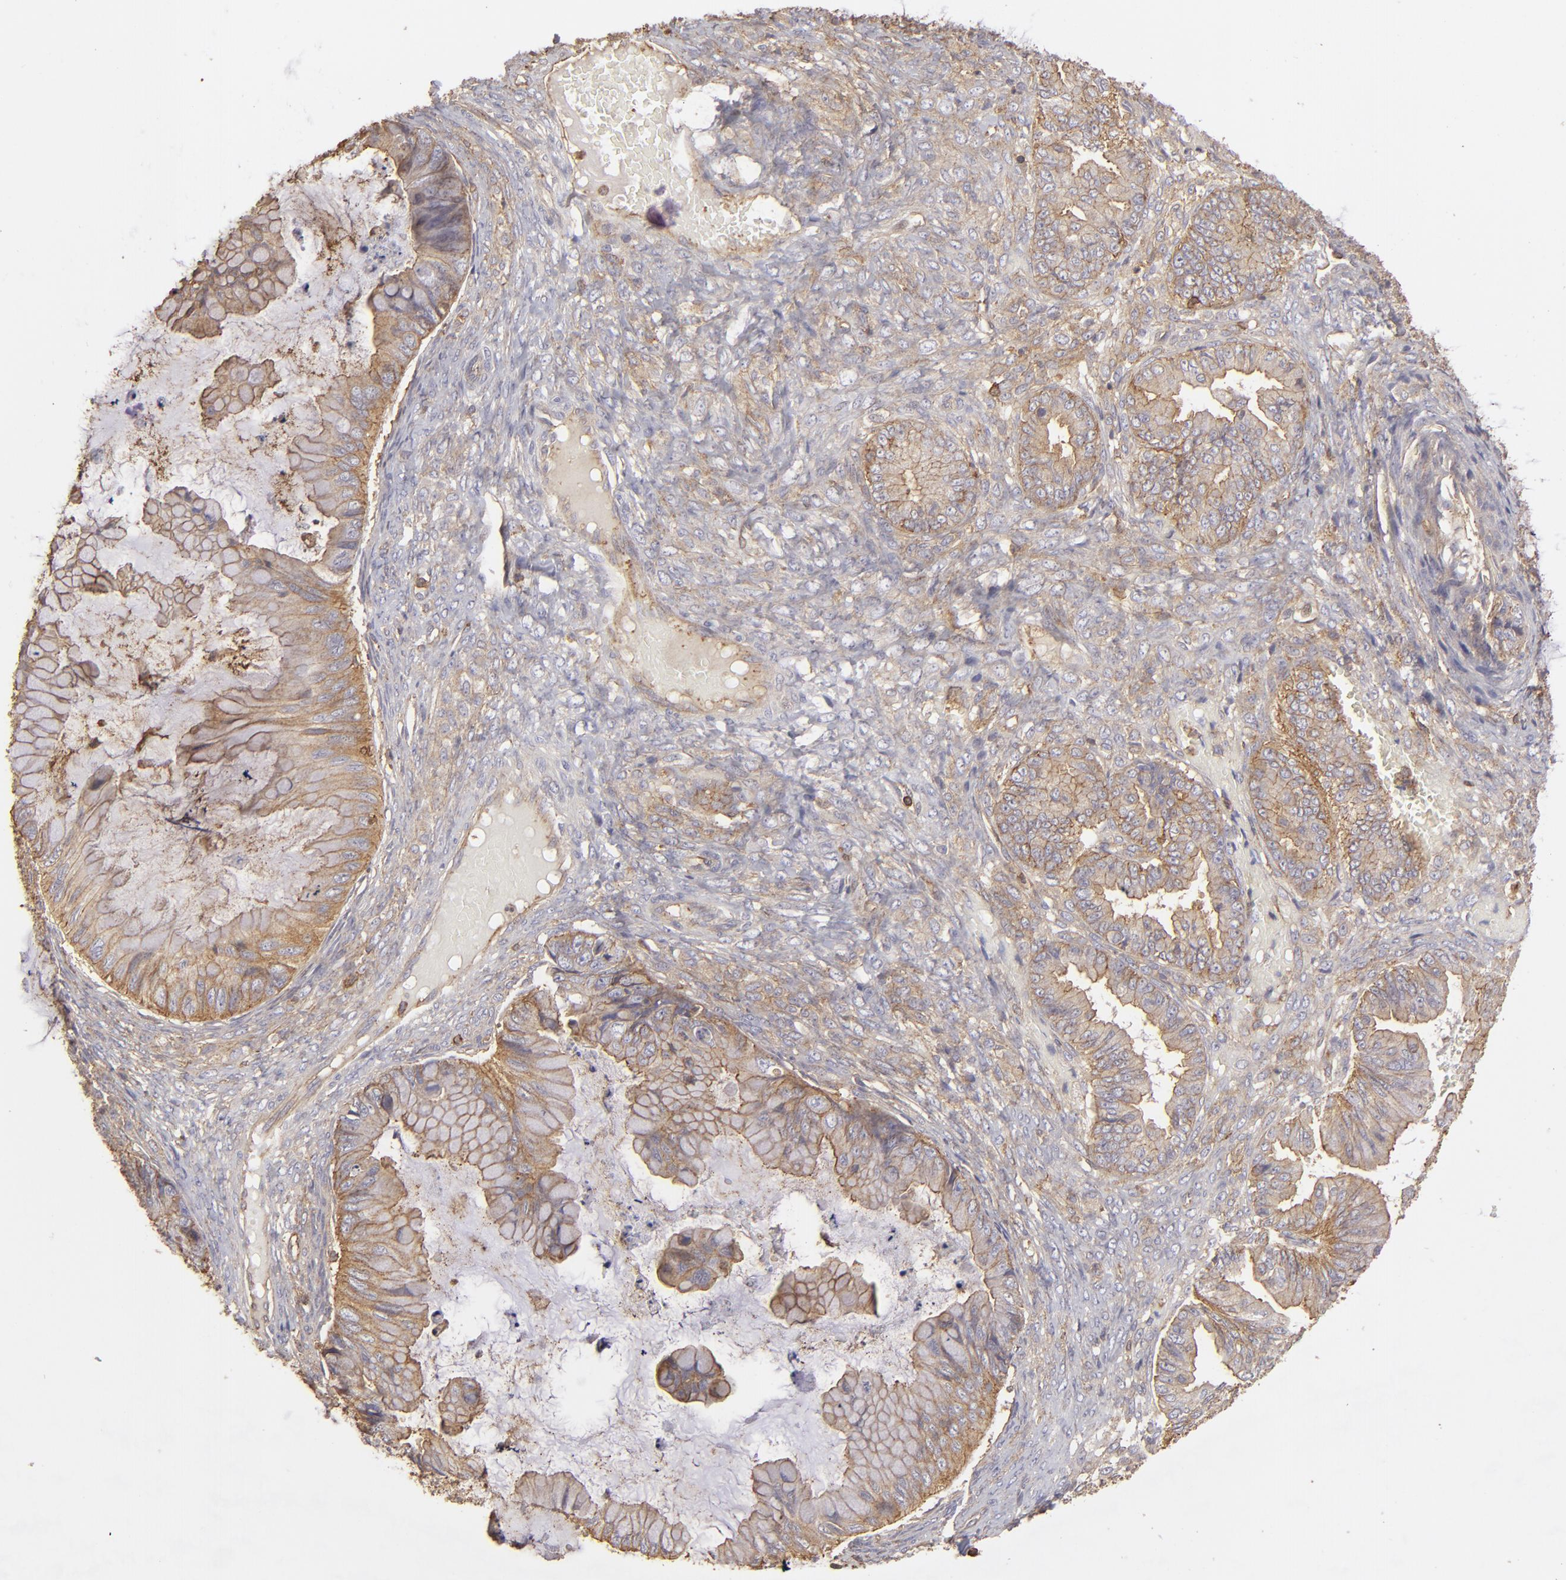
{"staining": {"intensity": "moderate", "quantity": ">75%", "location": "cytoplasmic/membranous"}, "tissue": "ovarian cancer", "cell_type": "Tumor cells", "image_type": "cancer", "snomed": [{"axis": "morphology", "description": "Cystadenocarcinoma, mucinous, NOS"}, {"axis": "topography", "description": "Ovary"}], "caption": "Immunohistochemical staining of human ovarian cancer exhibits medium levels of moderate cytoplasmic/membranous staining in about >75% of tumor cells.", "gene": "ACTB", "patient": {"sex": "female", "age": 36}}